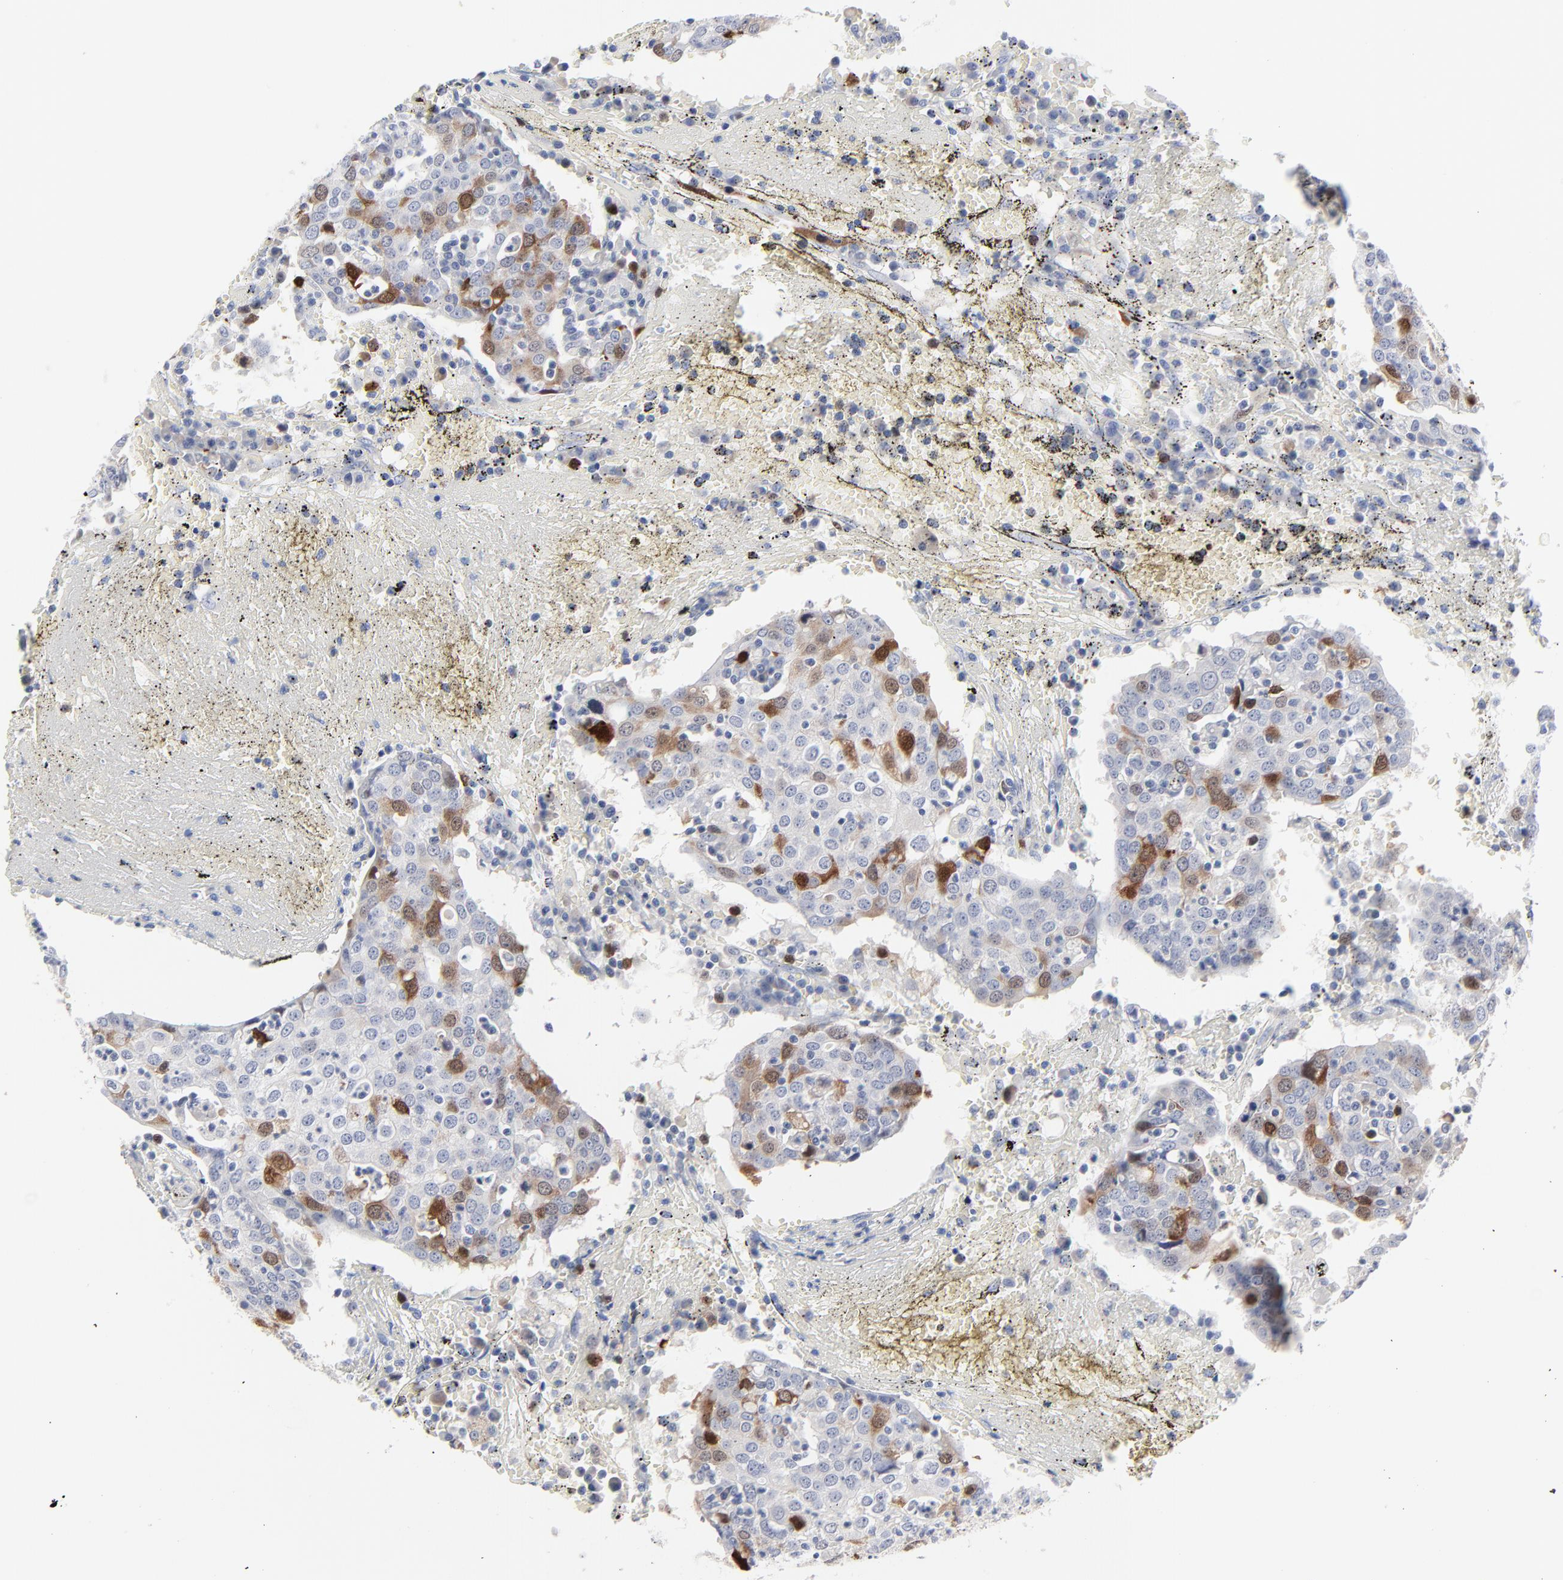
{"staining": {"intensity": "moderate", "quantity": "<25%", "location": "cytoplasmic/membranous,nuclear"}, "tissue": "head and neck cancer", "cell_type": "Tumor cells", "image_type": "cancer", "snomed": [{"axis": "morphology", "description": "Adenocarcinoma, NOS"}, {"axis": "topography", "description": "Salivary gland"}, {"axis": "topography", "description": "Head-Neck"}], "caption": "Immunohistochemical staining of head and neck cancer reveals low levels of moderate cytoplasmic/membranous and nuclear positivity in about <25% of tumor cells. (IHC, brightfield microscopy, high magnification).", "gene": "CDK1", "patient": {"sex": "female", "age": 65}}